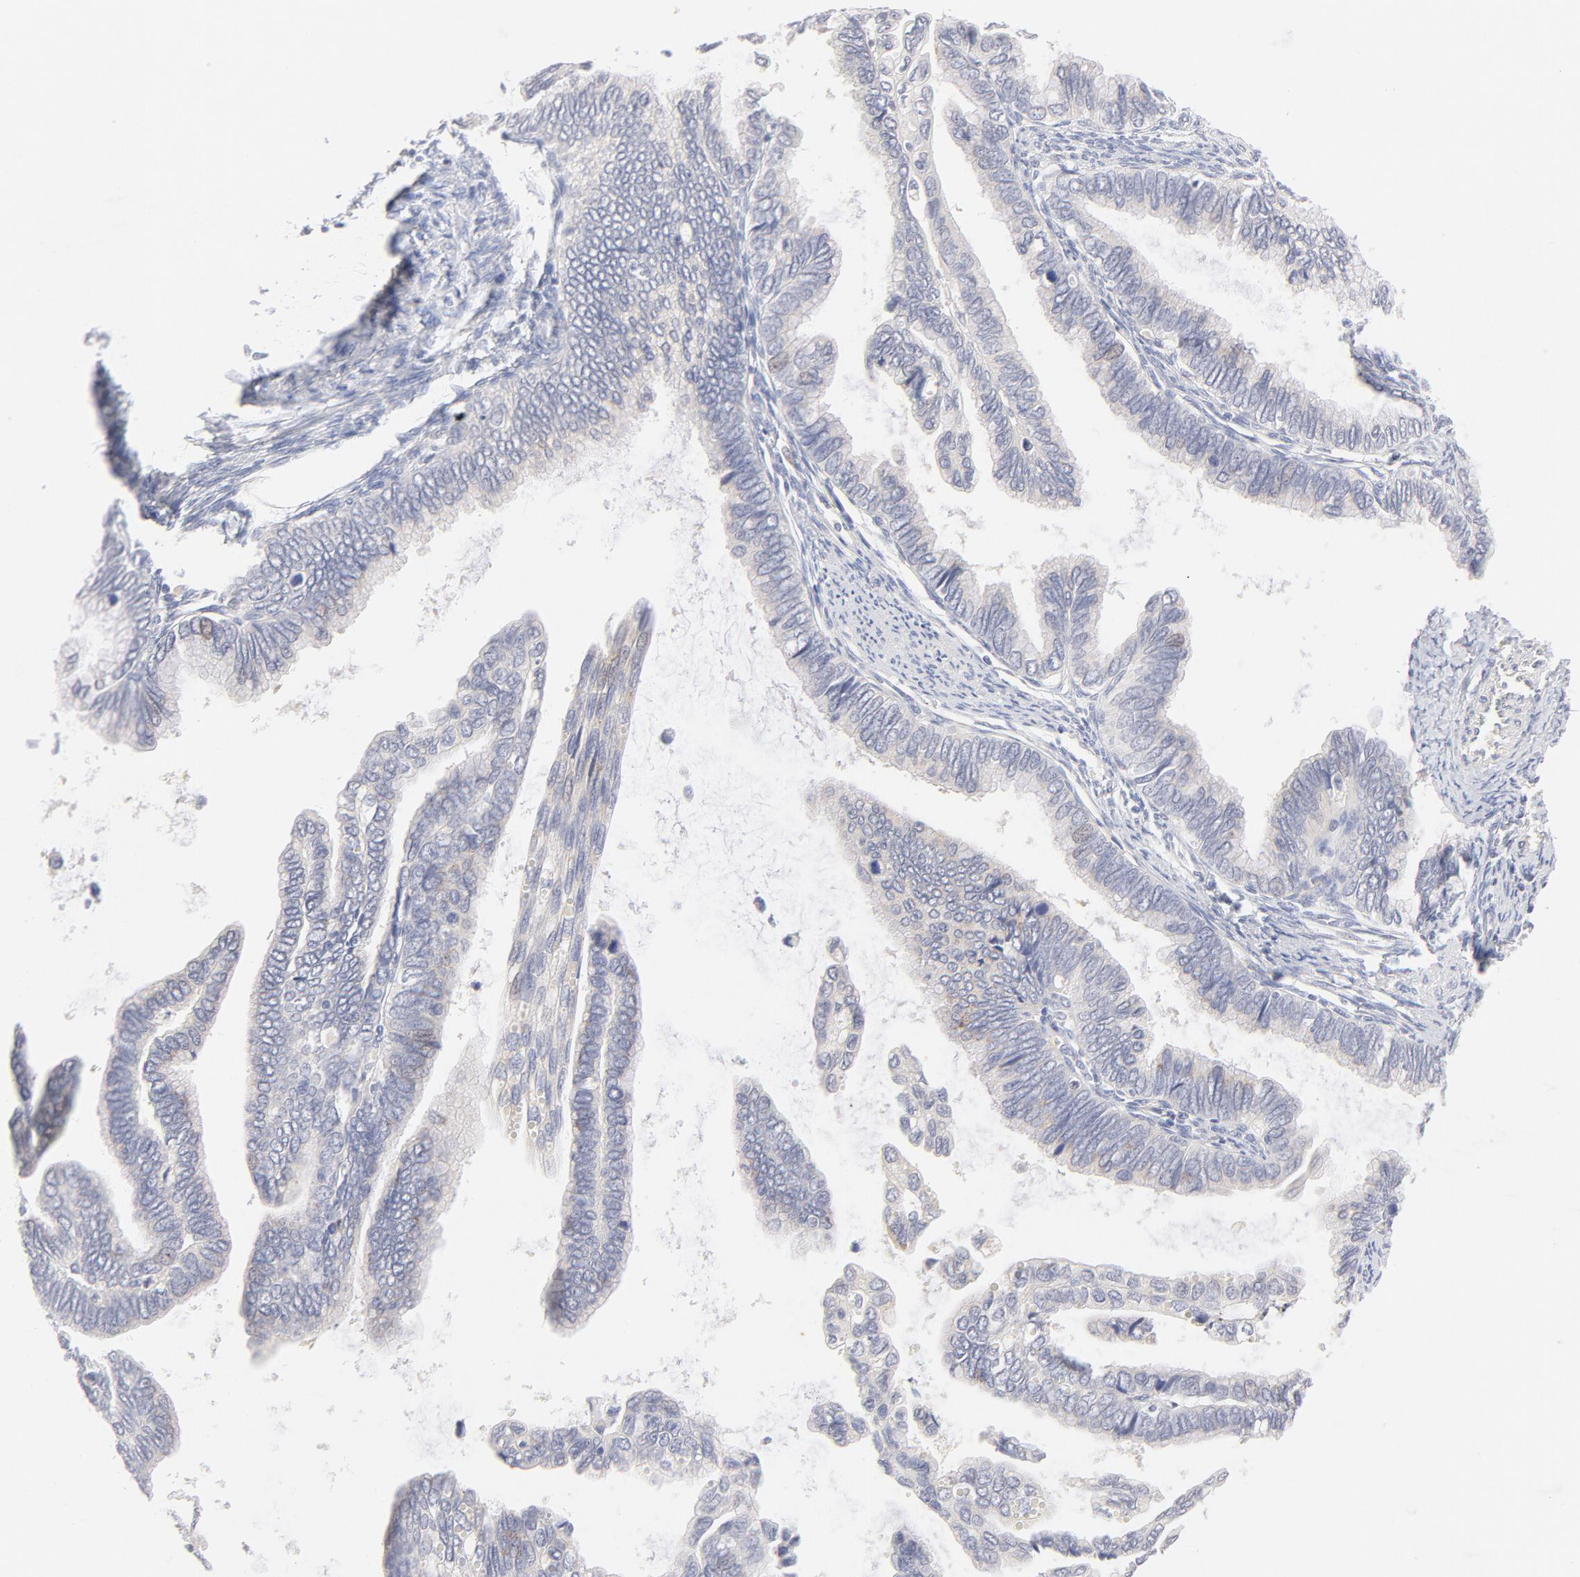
{"staining": {"intensity": "negative", "quantity": "none", "location": "none"}, "tissue": "cervical cancer", "cell_type": "Tumor cells", "image_type": "cancer", "snomed": [{"axis": "morphology", "description": "Adenocarcinoma, NOS"}, {"axis": "topography", "description": "Cervix"}], "caption": "Immunohistochemistry (IHC) of cervical cancer (adenocarcinoma) exhibits no positivity in tumor cells.", "gene": "NKX2-2", "patient": {"sex": "female", "age": 49}}